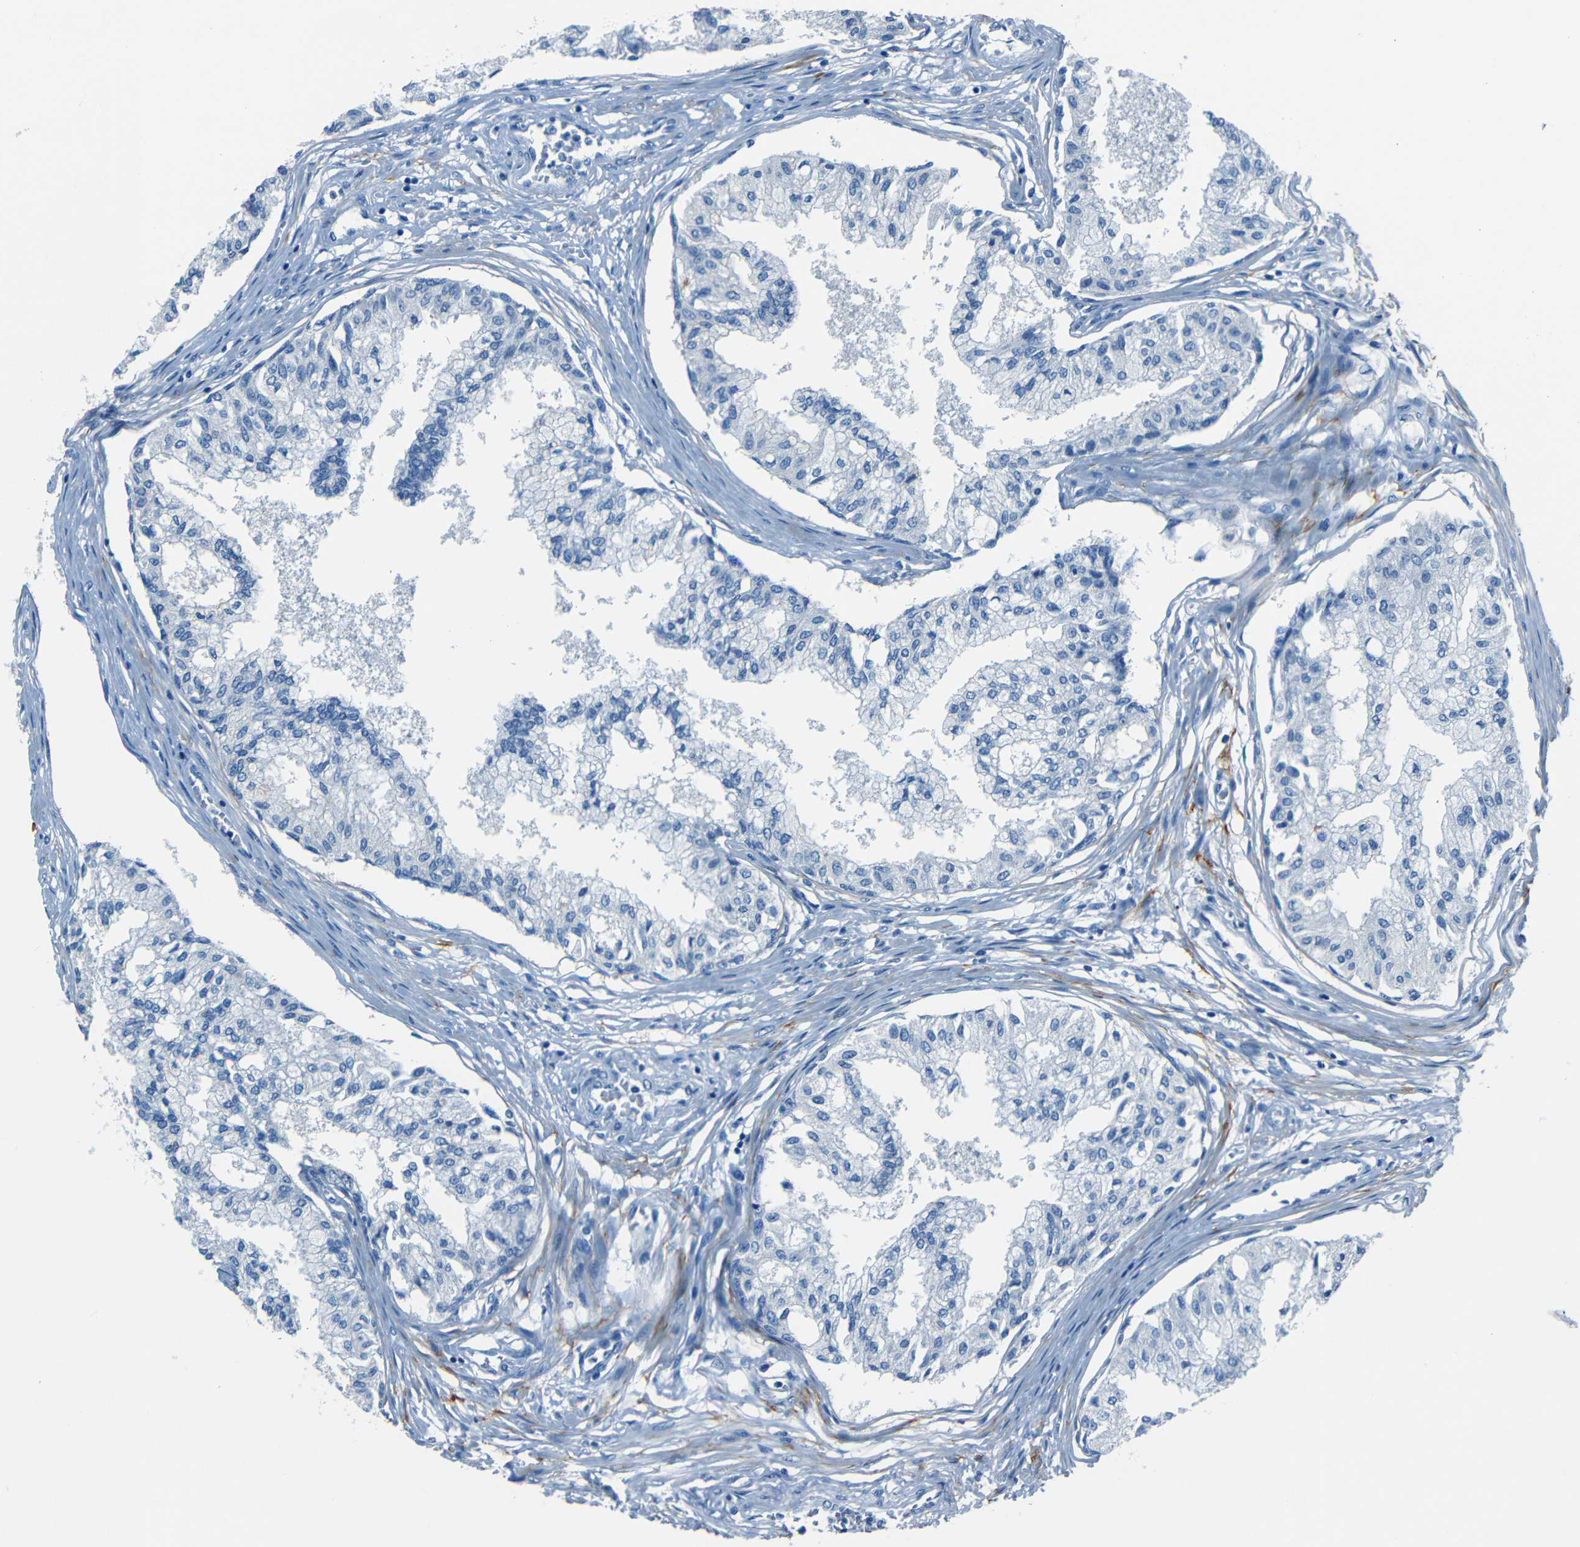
{"staining": {"intensity": "negative", "quantity": "none", "location": "none"}, "tissue": "prostate", "cell_type": "Glandular cells", "image_type": "normal", "snomed": [{"axis": "morphology", "description": "Normal tissue, NOS"}, {"axis": "topography", "description": "Prostate"}, {"axis": "topography", "description": "Seminal veicle"}], "caption": "This is a micrograph of IHC staining of unremarkable prostate, which shows no positivity in glandular cells.", "gene": "FBN2", "patient": {"sex": "male", "age": 60}}